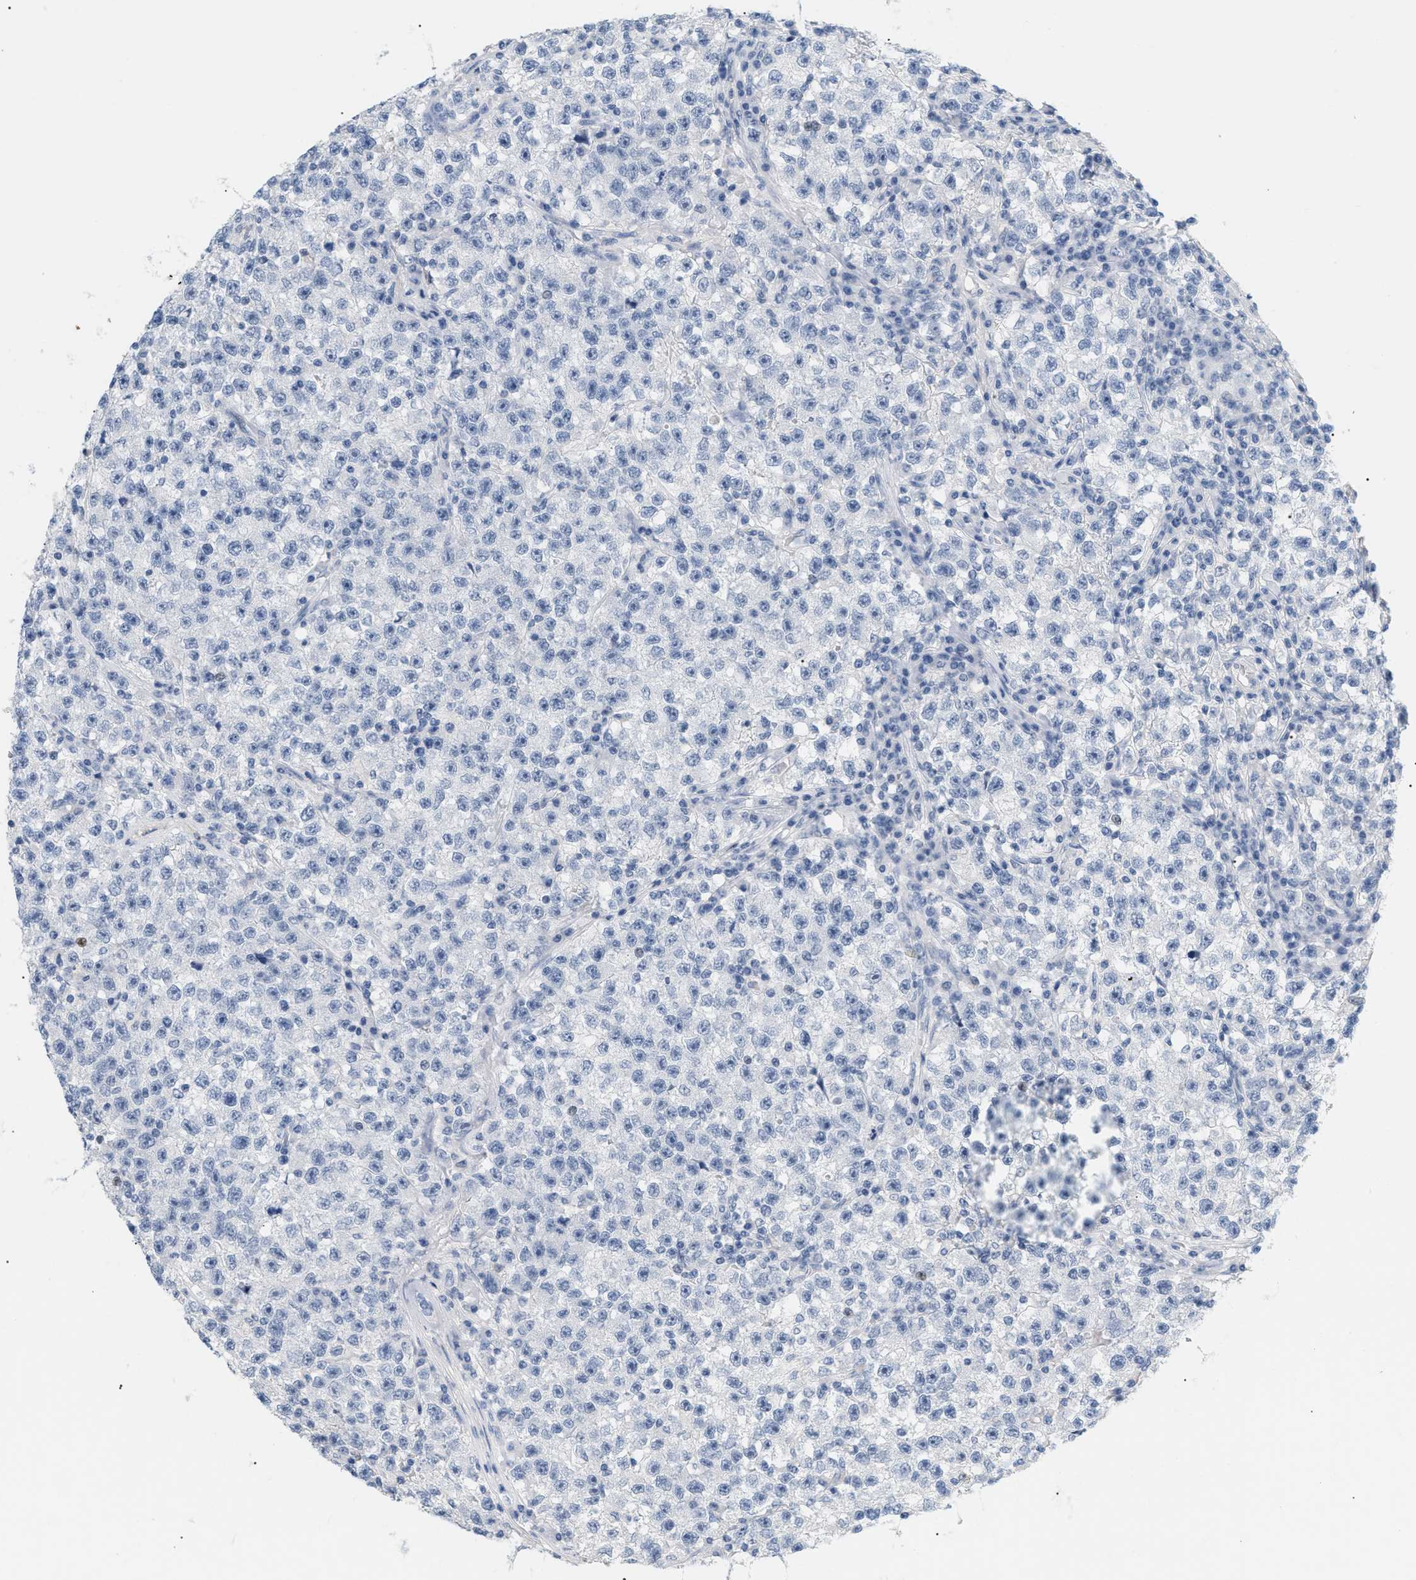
{"staining": {"intensity": "negative", "quantity": "none", "location": "none"}, "tissue": "testis cancer", "cell_type": "Tumor cells", "image_type": "cancer", "snomed": [{"axis": "morphology", "description": "Seminoma, NOS"}, {"axis": "topography", "description": "Testis"}], "caption": "IHC of testis cancer reveals no expression in tumor cells.", "gene": "CFH", "patient": {"sex": "male", "age": 22}}